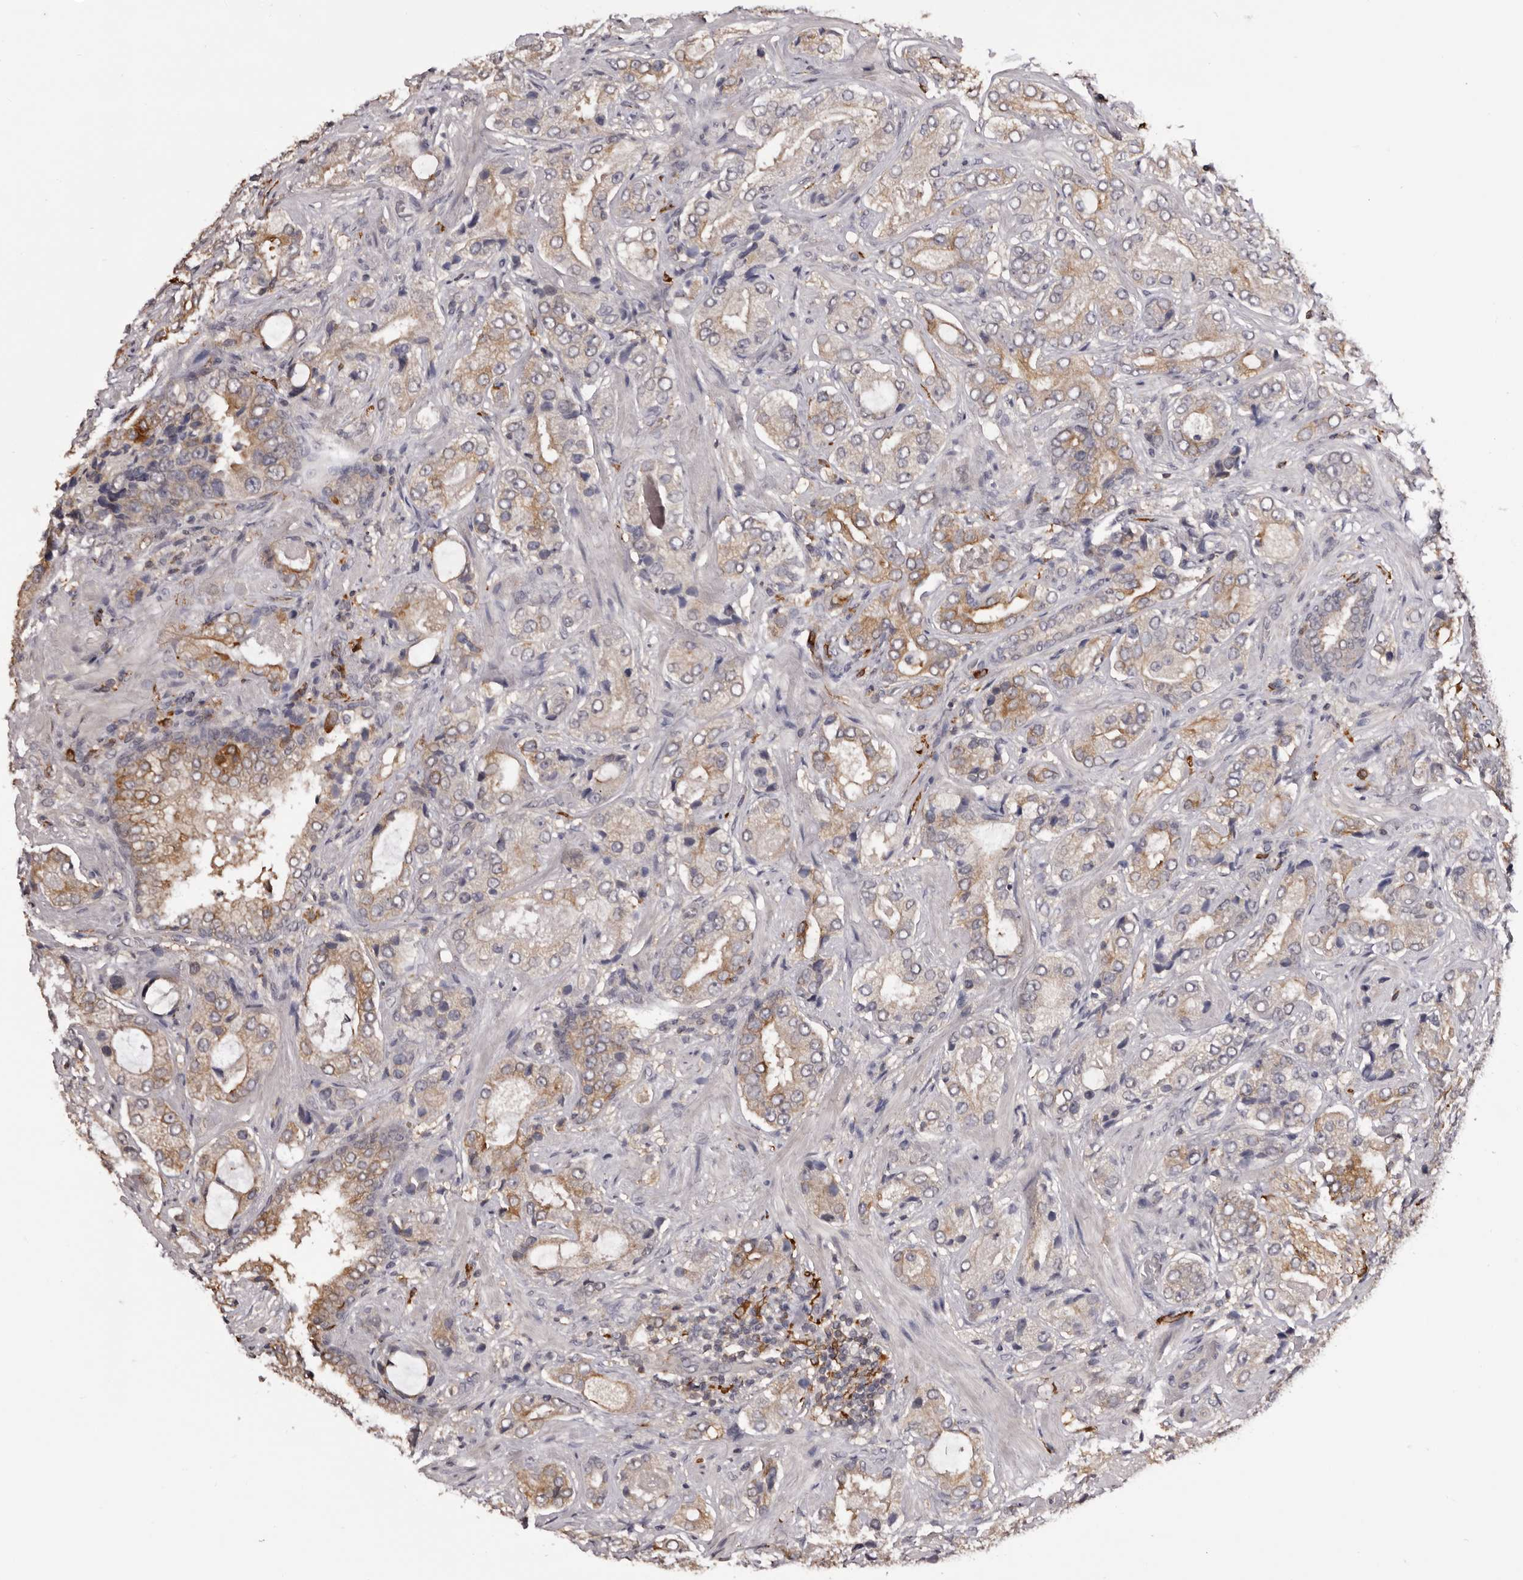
{"staining": {"intensity": "moderate", "quantity": ">75%", "location": "cytoplasmic/membranous"}, "tissue": "prostate cancer", "cell_type": "Tumor cells", "image_type": "cancer", "snomed": [{"axis": "morphology", "description": "Normal tissue, NOS"}, {"axis": "morphology", "description": "Adenocarcinoma, High grade"}, {"axis": "topography", "description": "Prostate"}, {"axis": "topography", "description": "Peripheral nerve tissue"}], "caption": "Protein expression analysis of human adenocarcinoma (high-grade) (prostate) reveals moderate cytoplasmic/membranous expression in approximately >75% of tumor cells. Using DAB (brown) and hematoxylin (blue) stains, captured at high magnification using brightfield microscopy.", "gene": "TNNI1", "patient": {"sex": "male", "age": 59}}